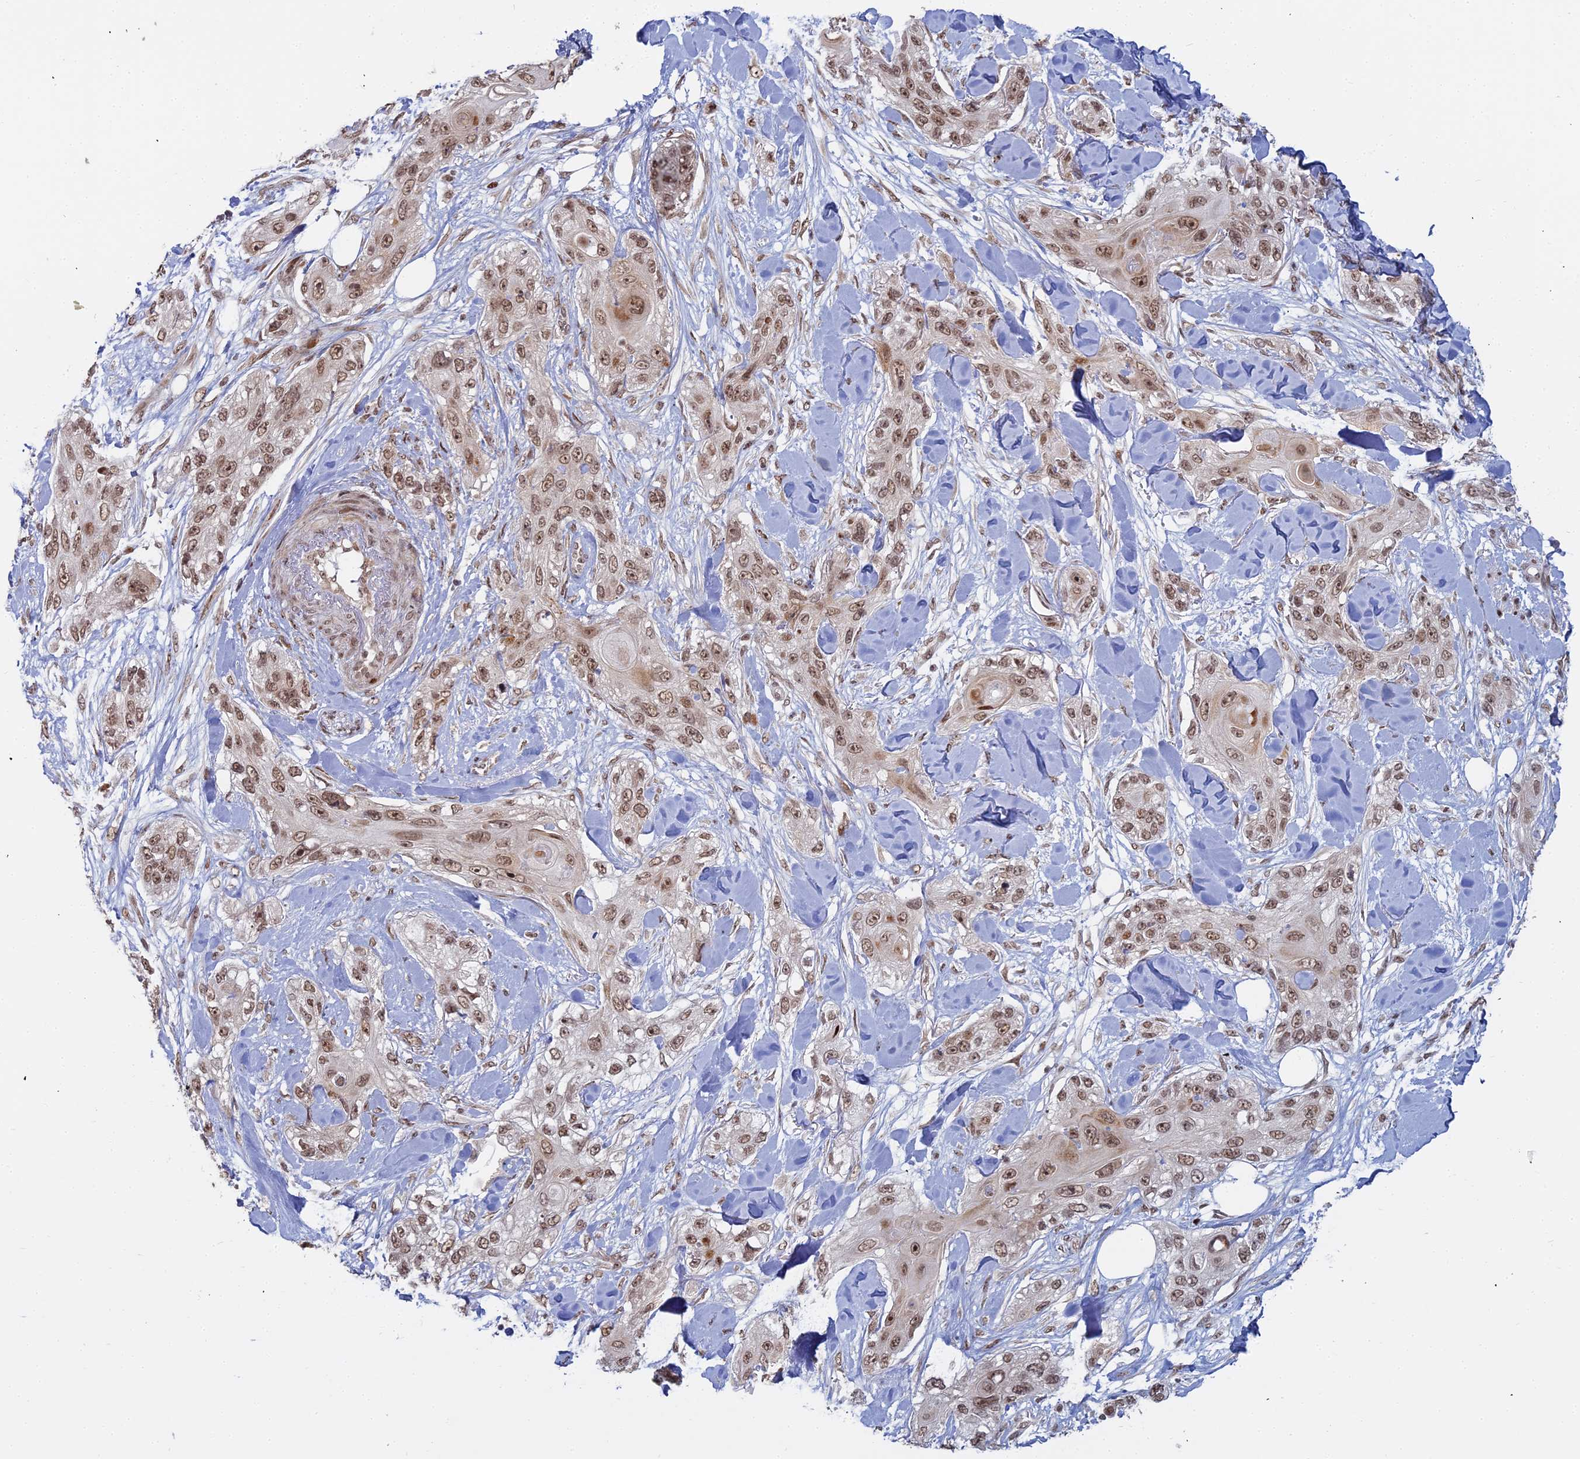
{"staining": {"intensity": "moderate", "quantity": ">75%", "location": "nuclear"}, "tissue": "skin cancer", "cell_type": "Tumor cells", "image_type": "cancer", "snomed": [{"axis": "morphology", "description": "Normal tissue, NOS"}, {"axis": "morphology", "description": "Squamous cell carcinoma, NOS"}, {"axis": "topography", "description": "Skin"}], "caption": "Immunohistochemical staining of human skin cancer (squamous cell carcinoma) reveals medium levels of moderate nuclear staining in approximately >75% of tumor cells.", "gene": "ABCA2", "patient": {"sex": "male", "age": 72}}